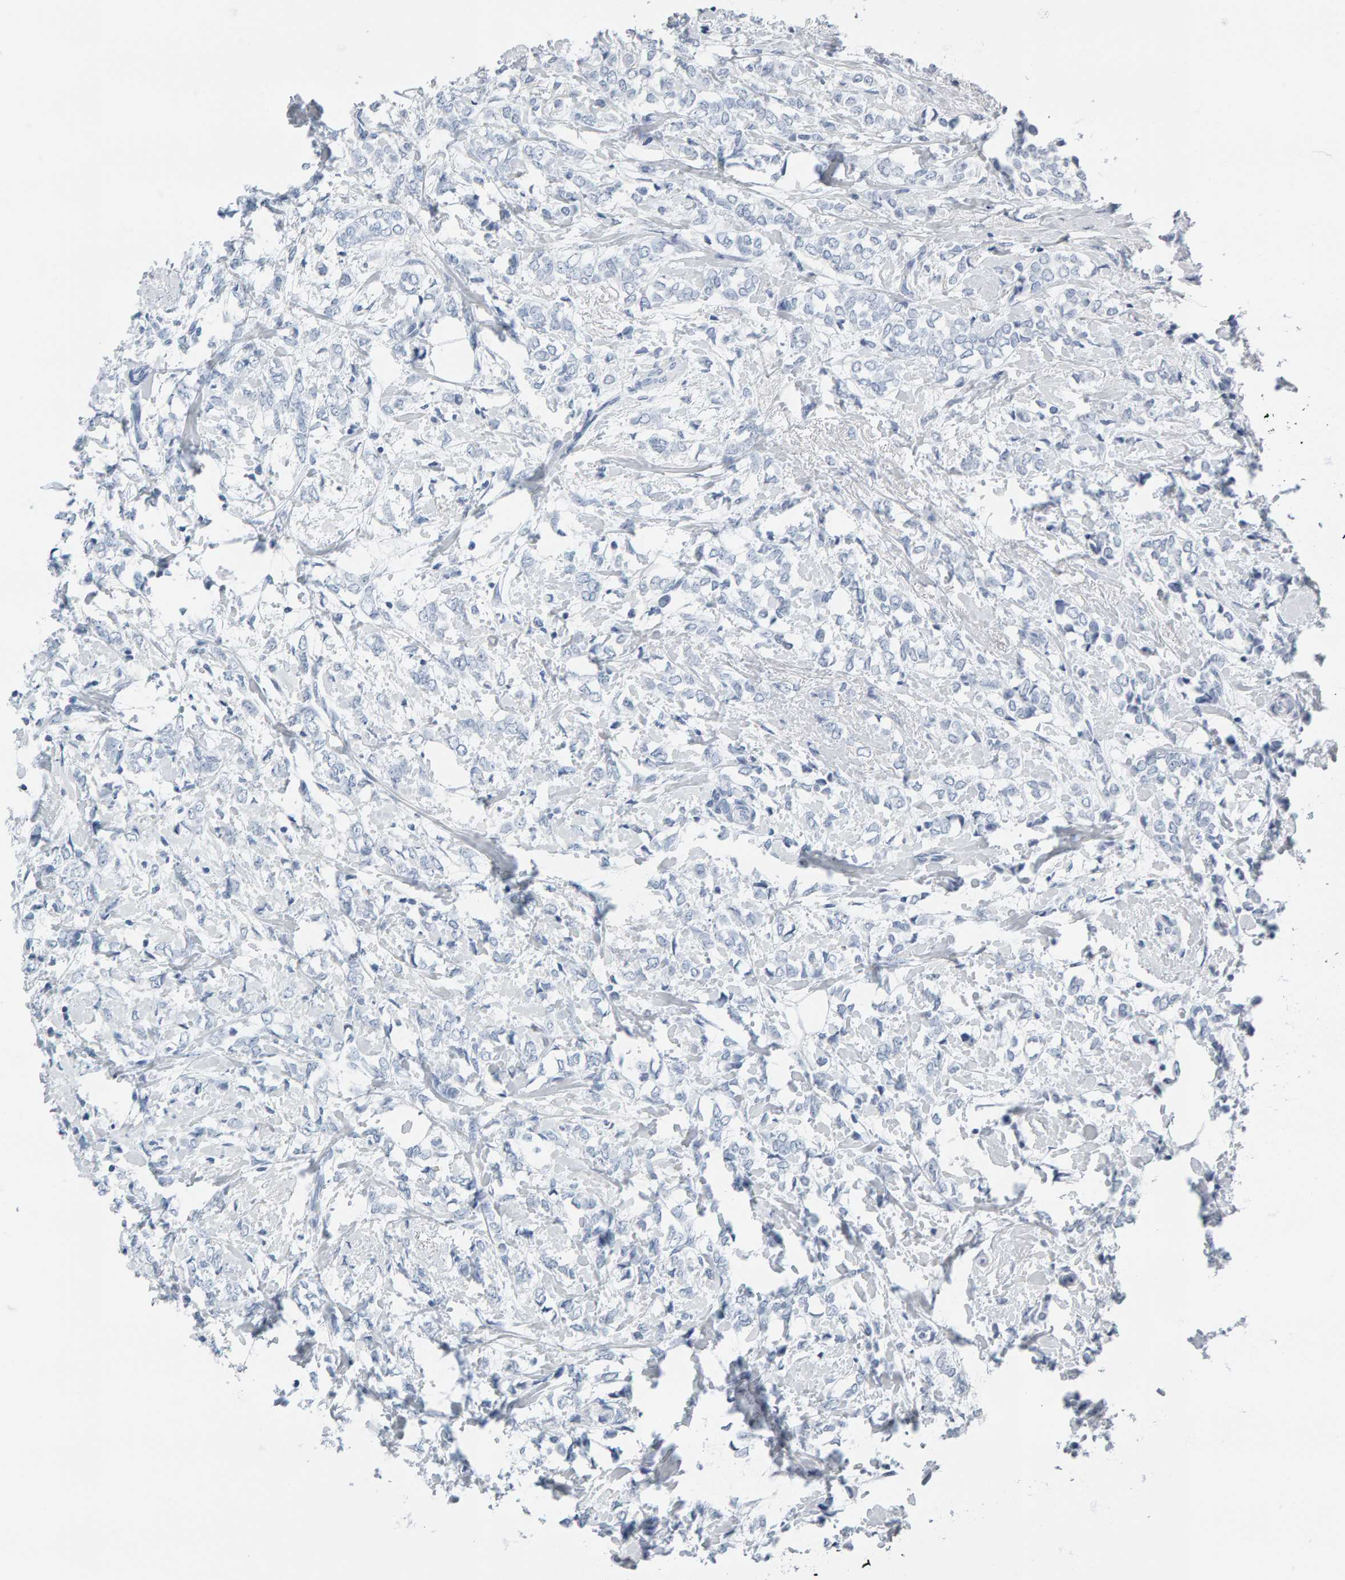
{"staining": {"intensity": "negative", "quantity": "none", "location": "none"}, "tissue": "breast cancer", "cell_type": "Tumor cells", "image_type": "cancer", "snomed": [{"axis": "morphology", "description": "Normal tissue, NOS"}, {"axis": "morphology", "description": "Lobular carcinoma"}, {"axis": "topography", "description": "Breast"}], "caption": "Tumor cells are negative for brown protein staining in breast cancer (lobular carcinoma).", "gene": "SPACA3", "patient": {"sex": "female", "age": 47}}